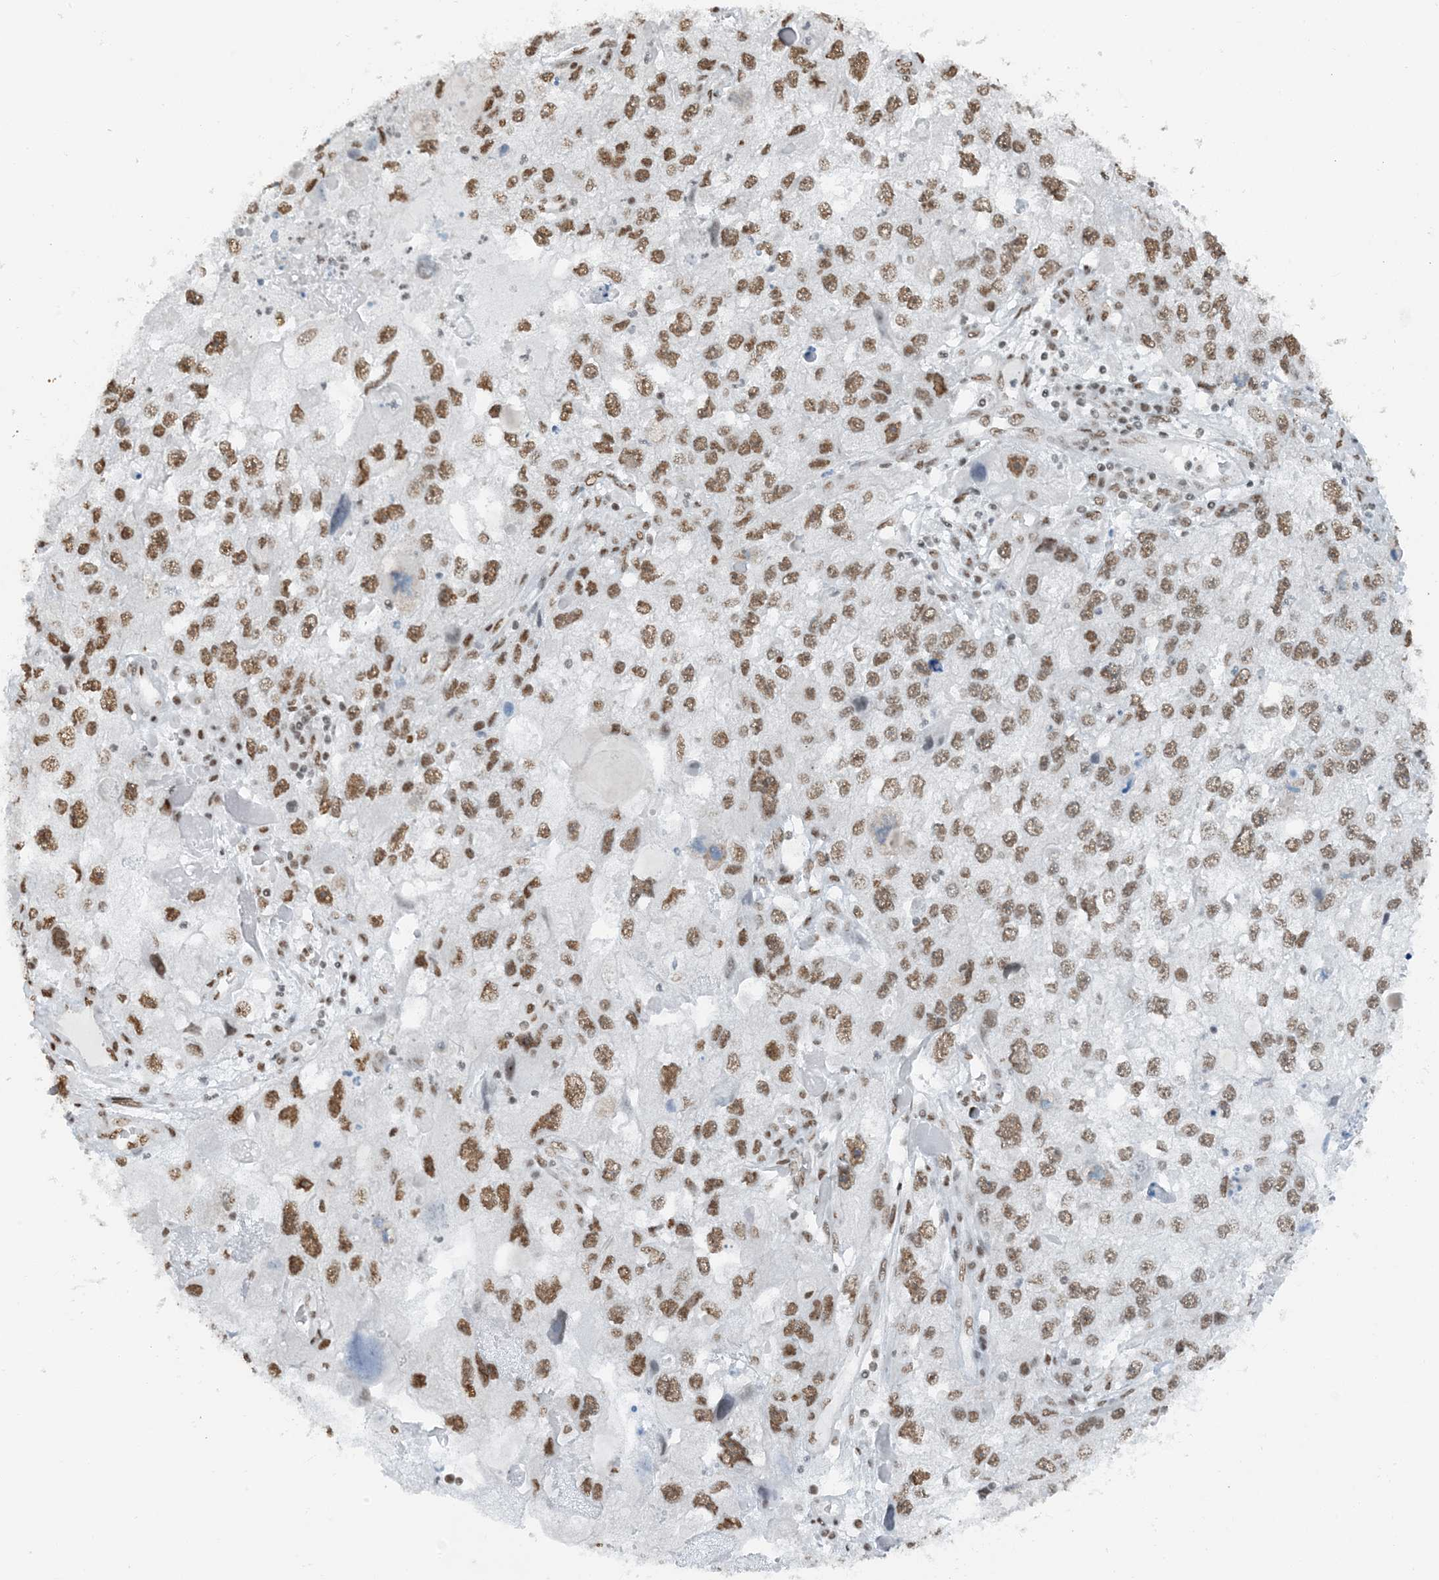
{"staining": {"intensity": "moderate", "quantity": ">75%", "location": "nuclear"}, "tissue": "endometrial cancer", "cell_type": "Tumor cells", "image_type": "cancer", "snomed": [{"axis": "morphology", "description": "Adenocarcinoma, NOS"}, {"axis": "topography", "description": "Endometrium"}], "caption": "The immunohistochemical stain shows moderate nuclear staining in tumor cells of endometrial cancer (adenocarcinoma) tissue. Using DAB (3,3'-diaminobenzidine) (brown) and hematoxylin (blue) stains, captured at high magnification using brightfield microscopy.", "gene": "ZNF500", "patient": {"sex": "female", "age": 49}}